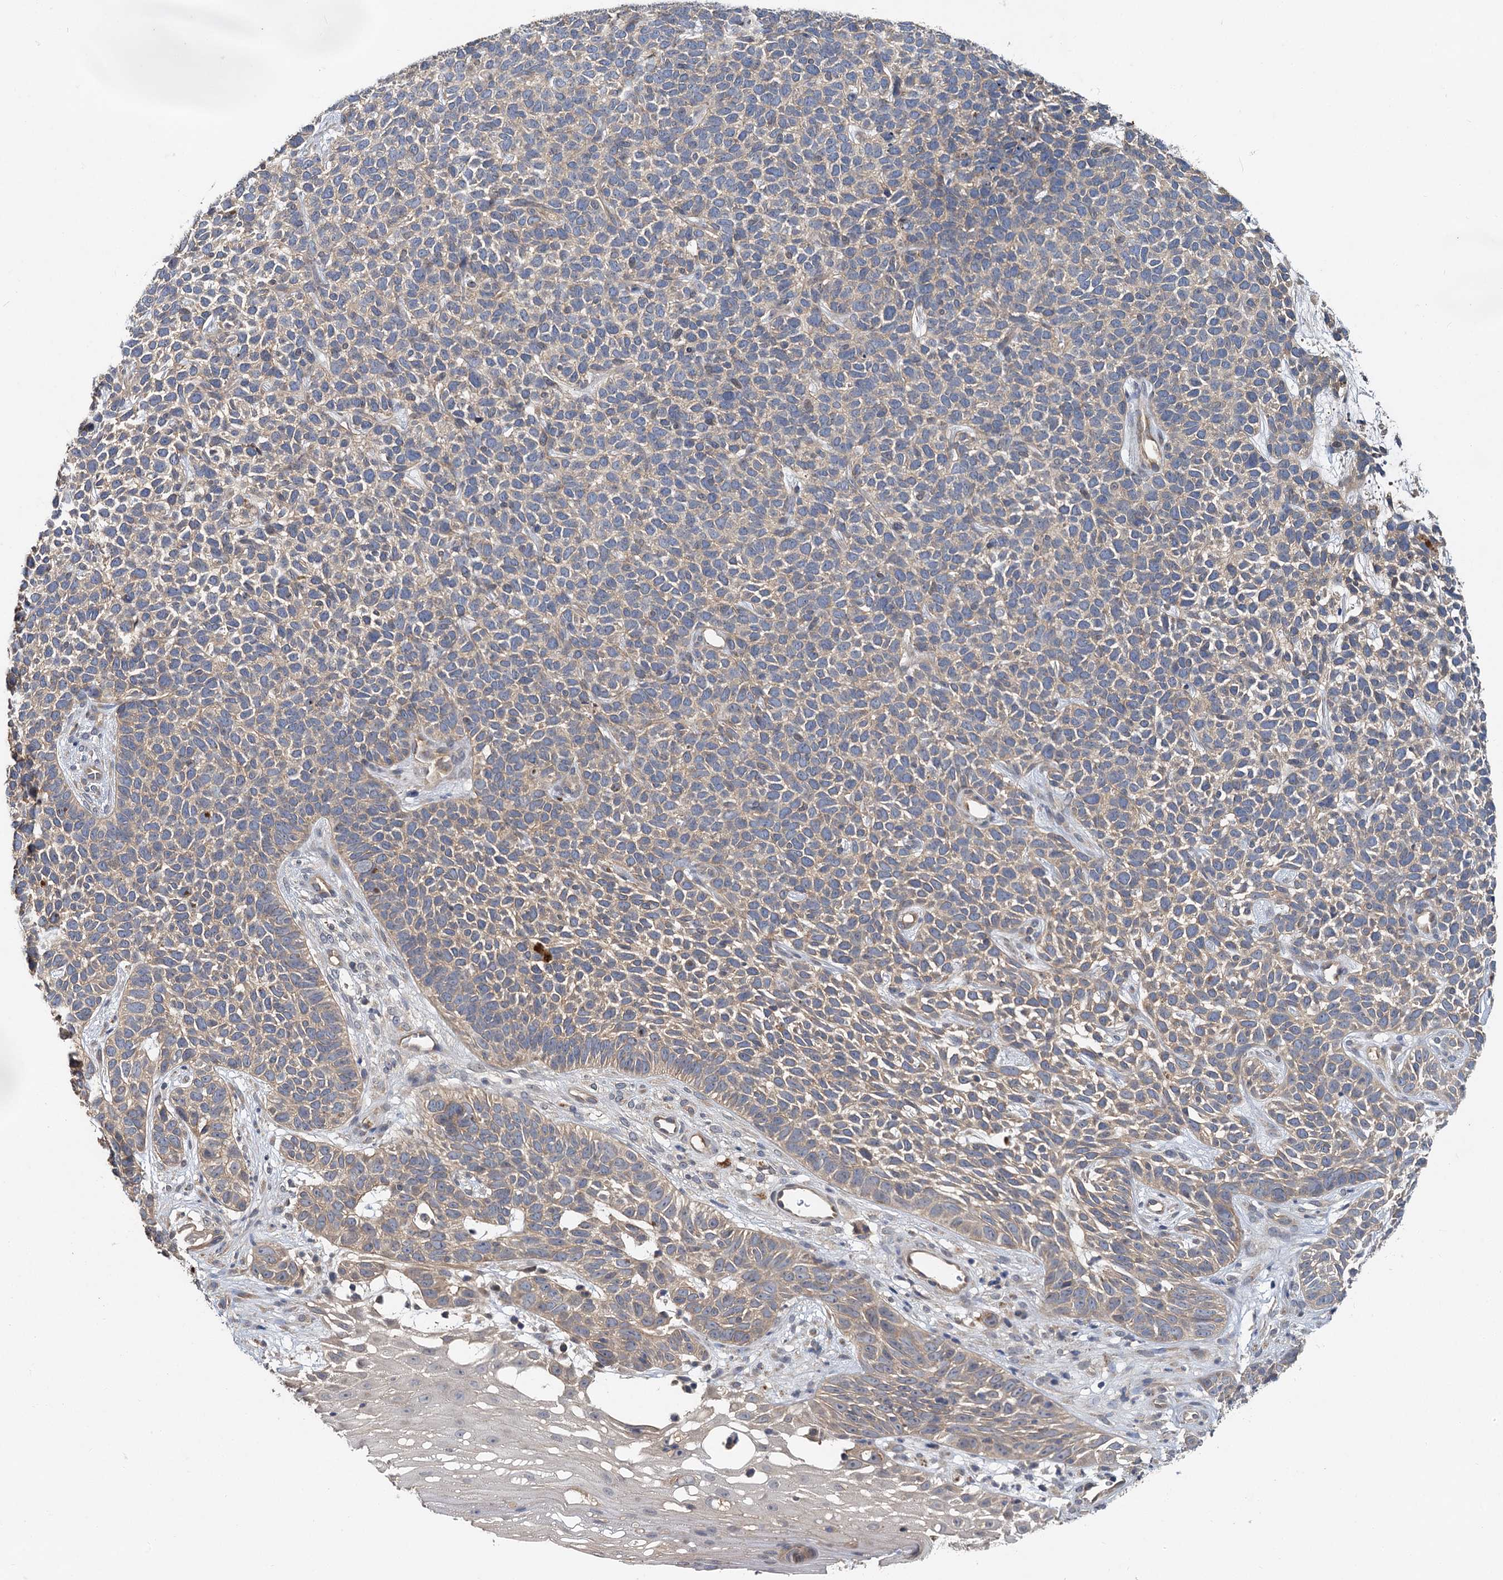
{"staining": {"intensity": "weak", "quantity": "<25%", "location": "cytoplasmic/membranous"}, "tissue": "skin cancer", "cell_type": "Tumor cells", "image_type": "cancer", "snomed": [{"axis": "morphology", "description": "Basal cell carcinoma"}, {"axis": "topography", "description": "Skin"}], "caption": "This is a photomicrograph of immunohistochemistry (IHC) staining of basal cell carcinoma (skin), which shows no positivity in tumor cells.", "gene": "ZNF324", "patient": {"sex": "female", "age": 84}}